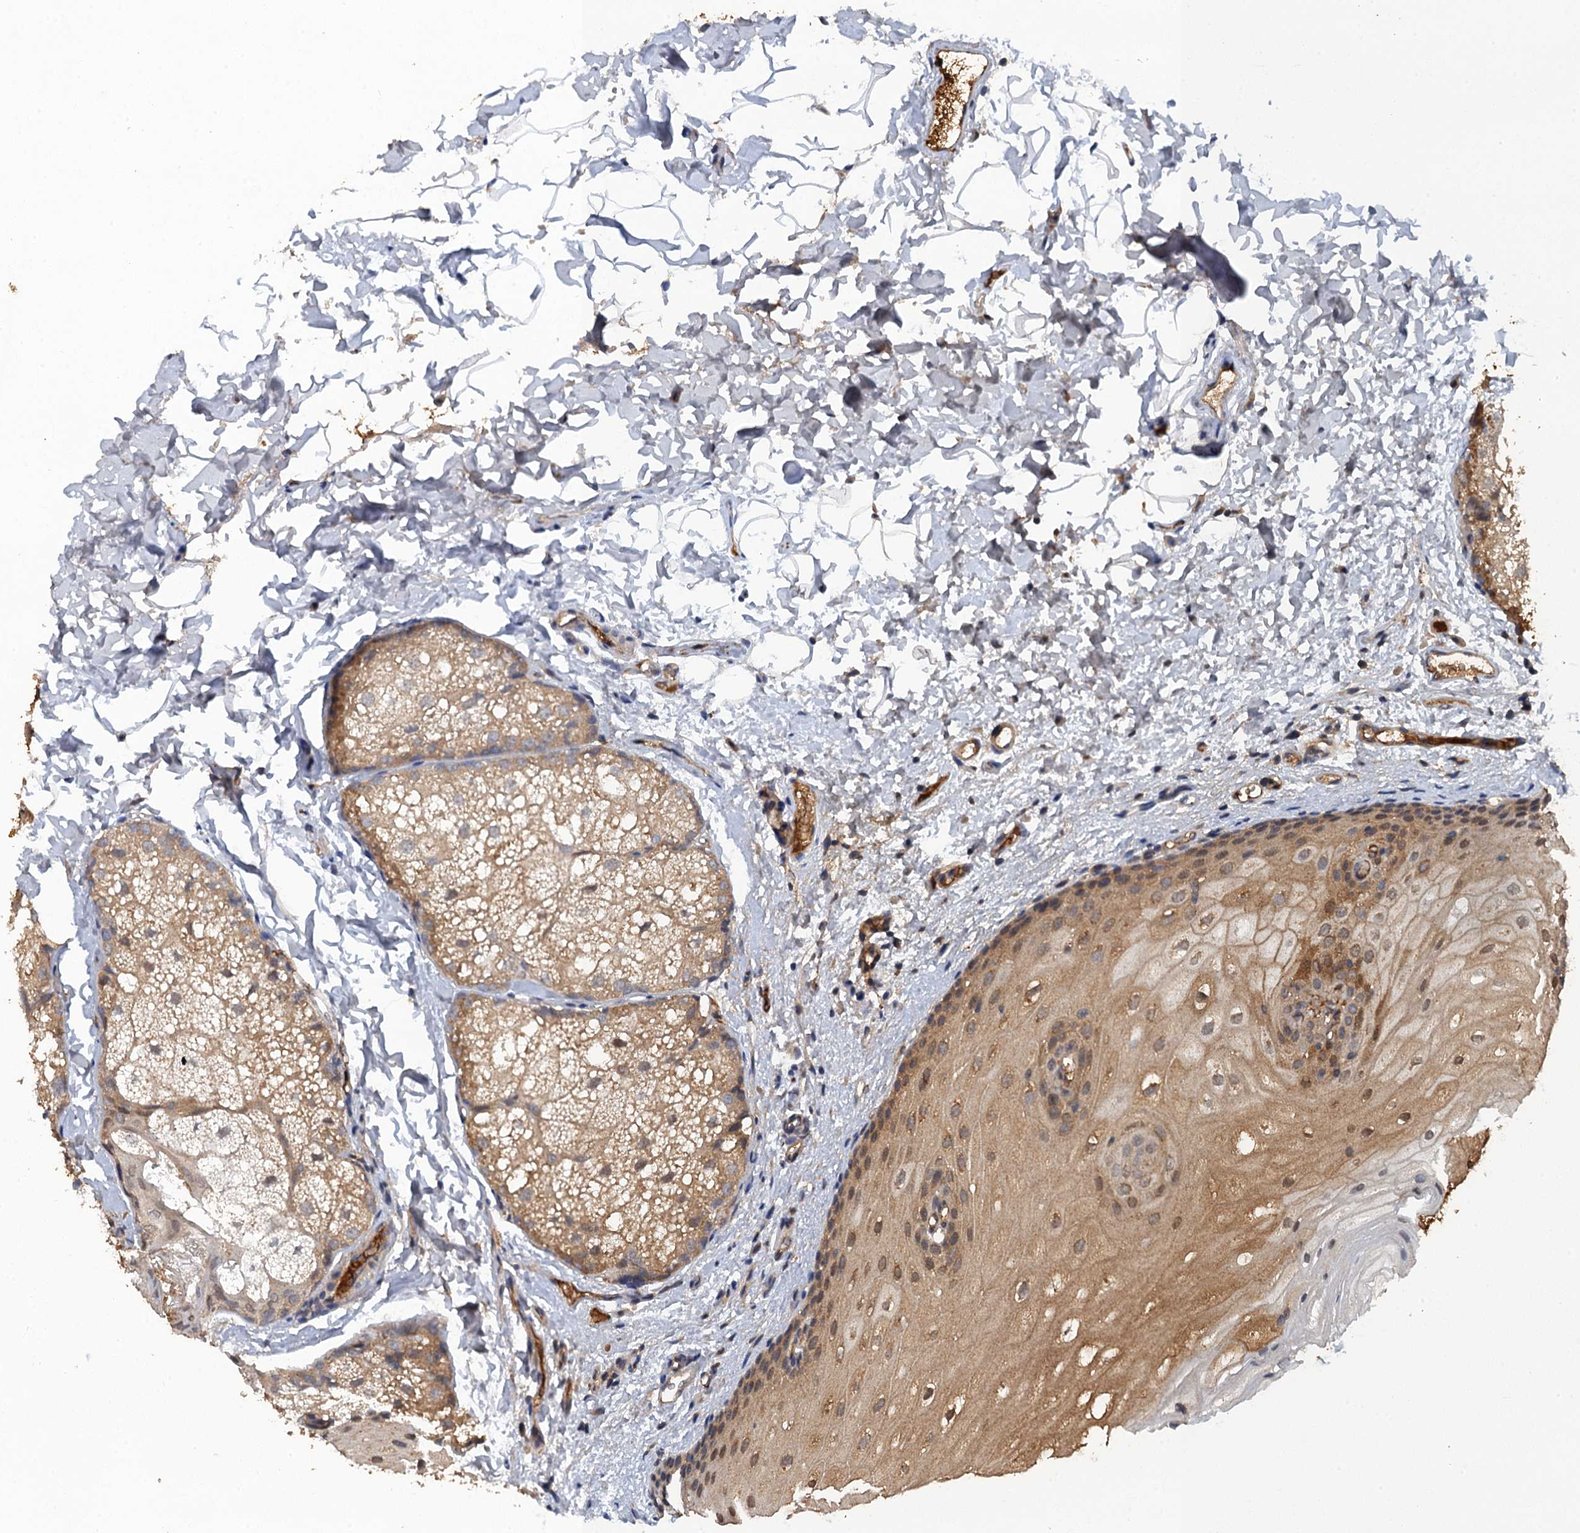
{"staining": {"intensity": "moderate", "quantity": "25%-75%", "location": "cytoplasmic/membranous"}, "tissue": "oral mucosa", "cell_type": "Squamous epithelial cells", "image_type": "normal", "snomed": [{"axis": "morphology", "description": "Normal tissue, NOS"}, {"axis": "topography", "description": "Oral tissue"}], "caption": "Immunohistochemistry (IHC) (DAB (3,3'-diaminobenzidine)) staining of normal oral mucosa demonstrates moderate cytoplasmic/membranous protein staining in approximately 25%-75% of squamous epithelial cells.", "gene": "HAPLN3", "patient": {"sex": "female", "age": 70}}